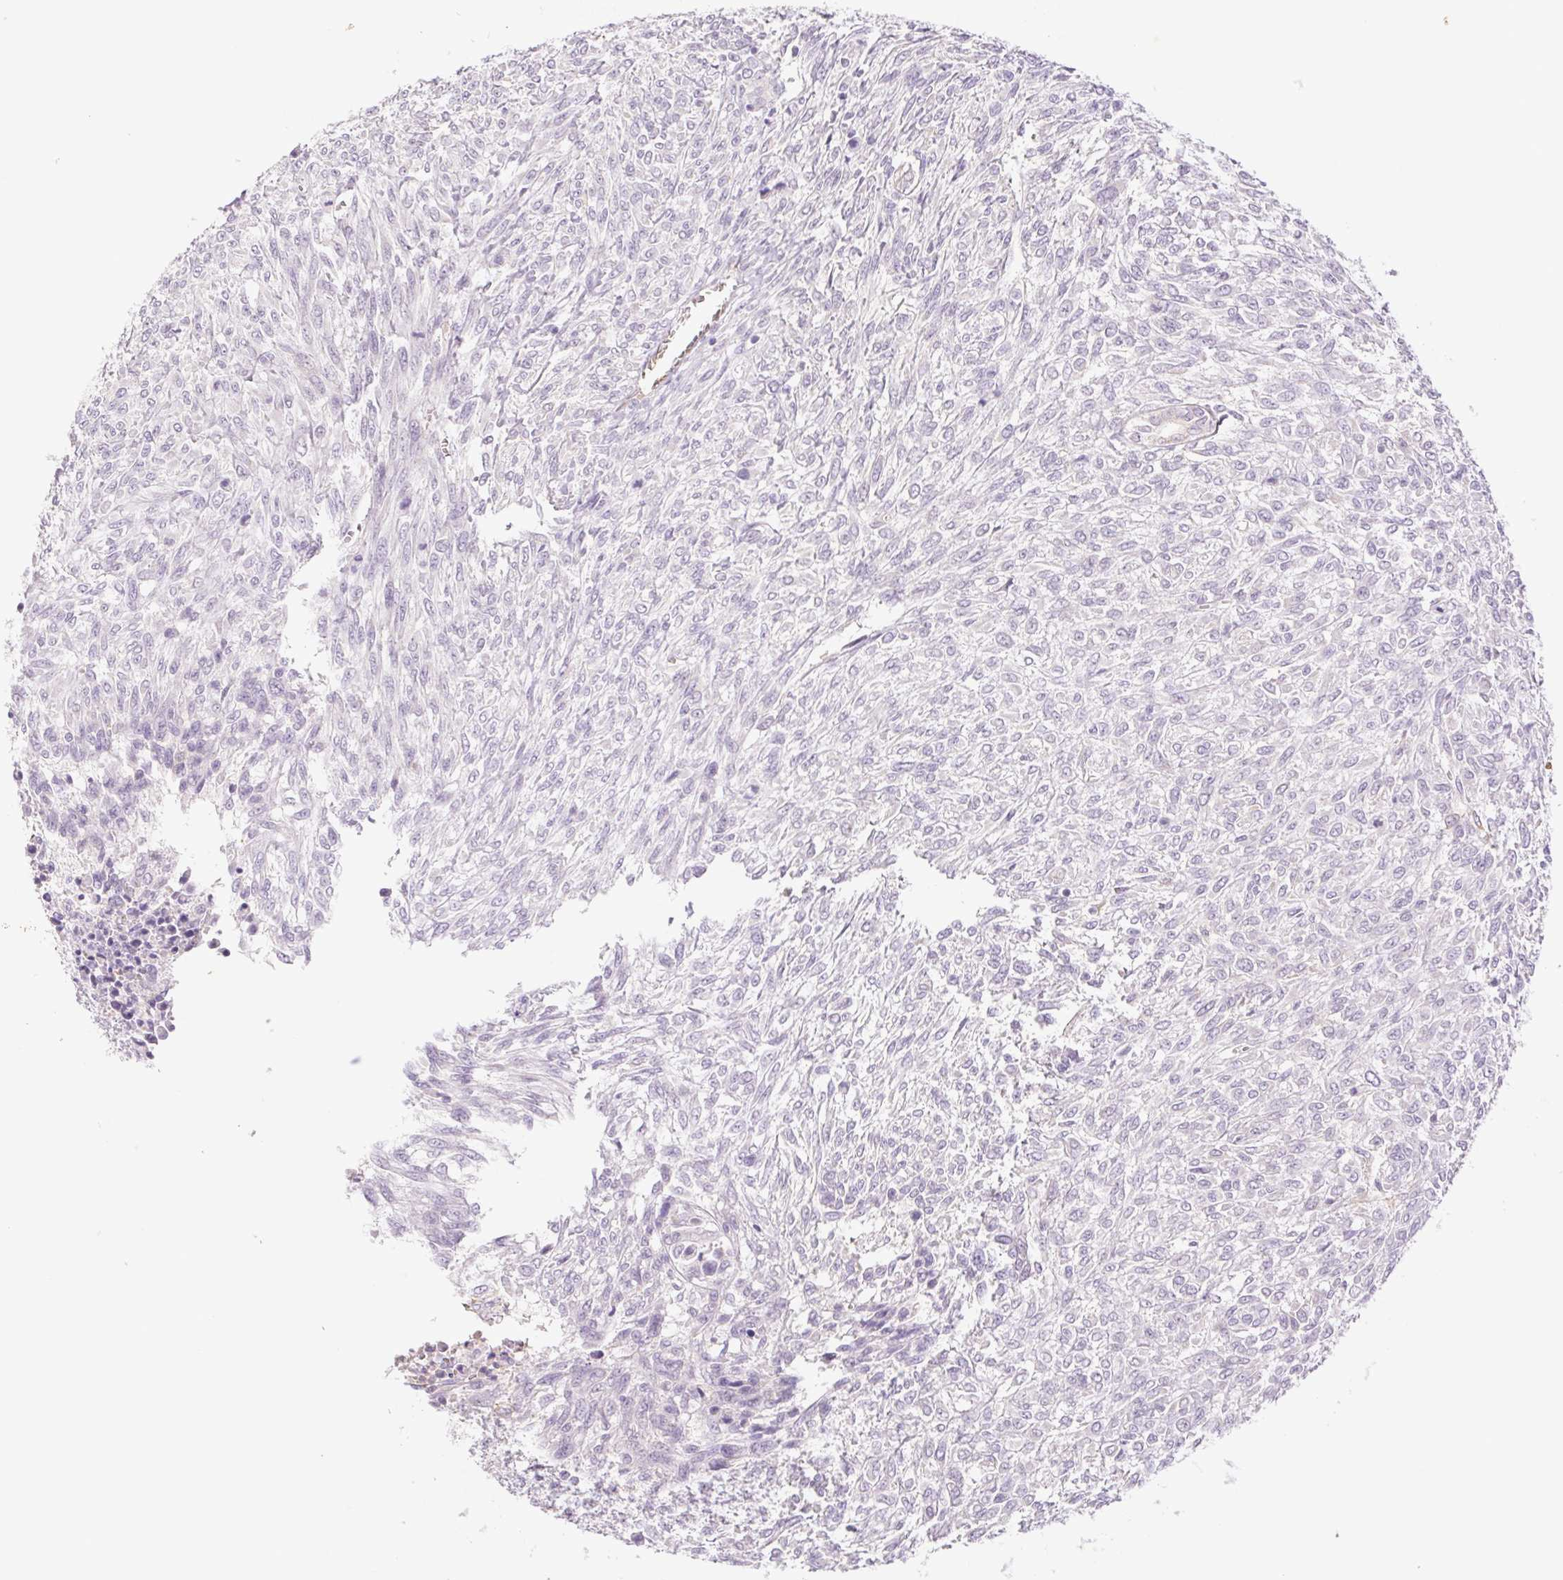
{"staining": {"intensity": "negative", "quantity": "none", "location": "none"}, "tissue": "renal cancer", "cell_type": "Tumor cells", "image_type": "cancer", "snomed": [{"axis": "morphology", "description": "Adenocarcinoma, NOS"}, {"axis": "topography", "description": "Kidney"}], "caption": "DAB (3,3'-diaminobenzidine) immunohistochemical staining of human adenocarcinoma (renal) exhibits no significant staining in tumor cells.", "gene": "IGFL3", "patient": {"sex": "male", "age": 58}}